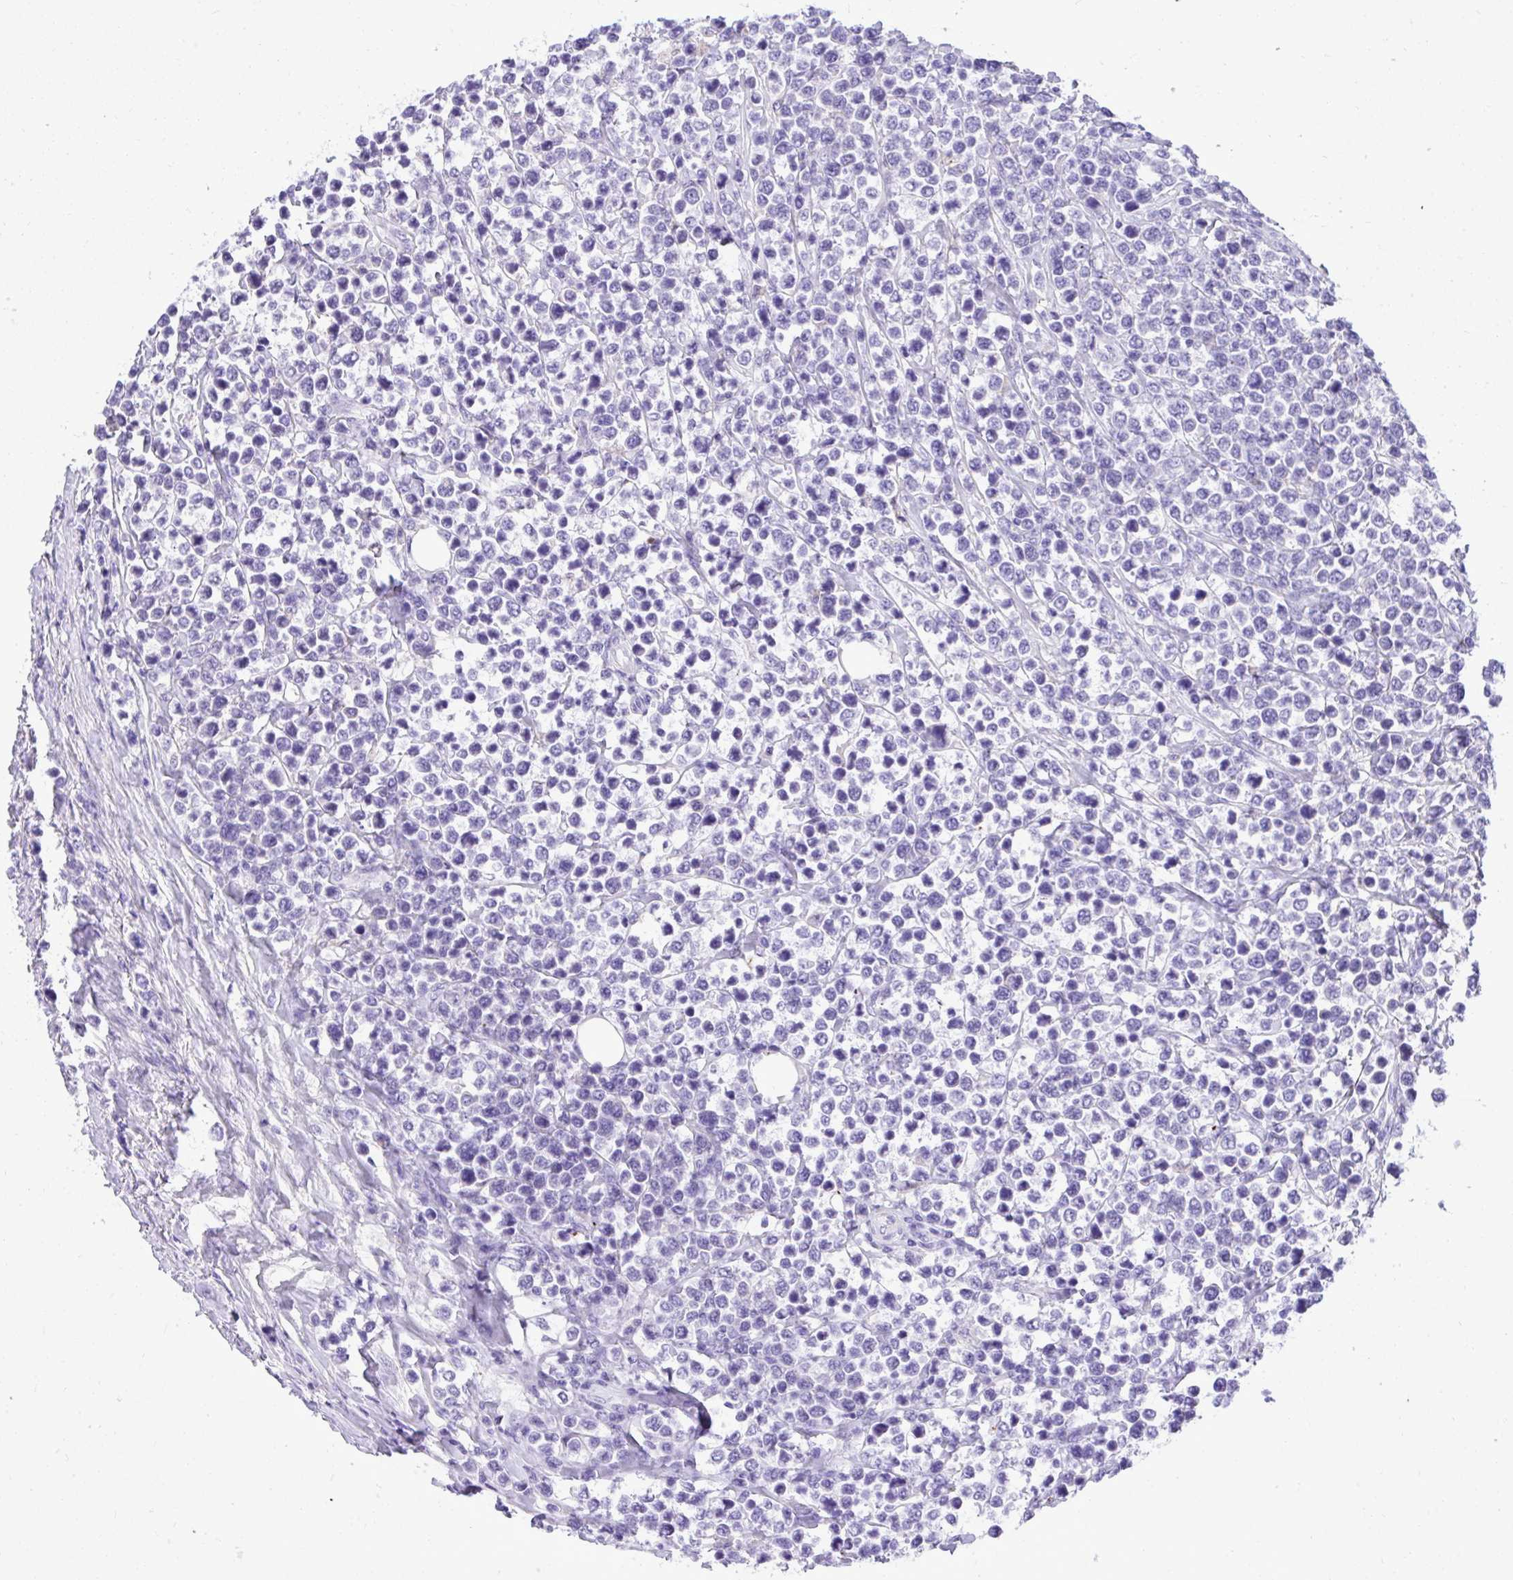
{"staining": {"intensity": "negative", "quantity": "none", "location": "none"}, "tissue": "lymphoma", "cell_type": "Tumor cells", "image_type": "cancer", "snomed": [{"axis": "morphology", "description": "Malignant lymphoma, non-Hodgkin's type, High grade"}, {"axis": "topography", "description": "Soft tissue"}], "caption": "High power microscopy image of an immunohistochemistry histopathology image of malignant lymphoma, non-Hodgkin's type (high-grade), revealing no significant positivity in tumor cells.", "gene": "ST6GALNAC3", "patient": {"sex": "female", "age": 56}}